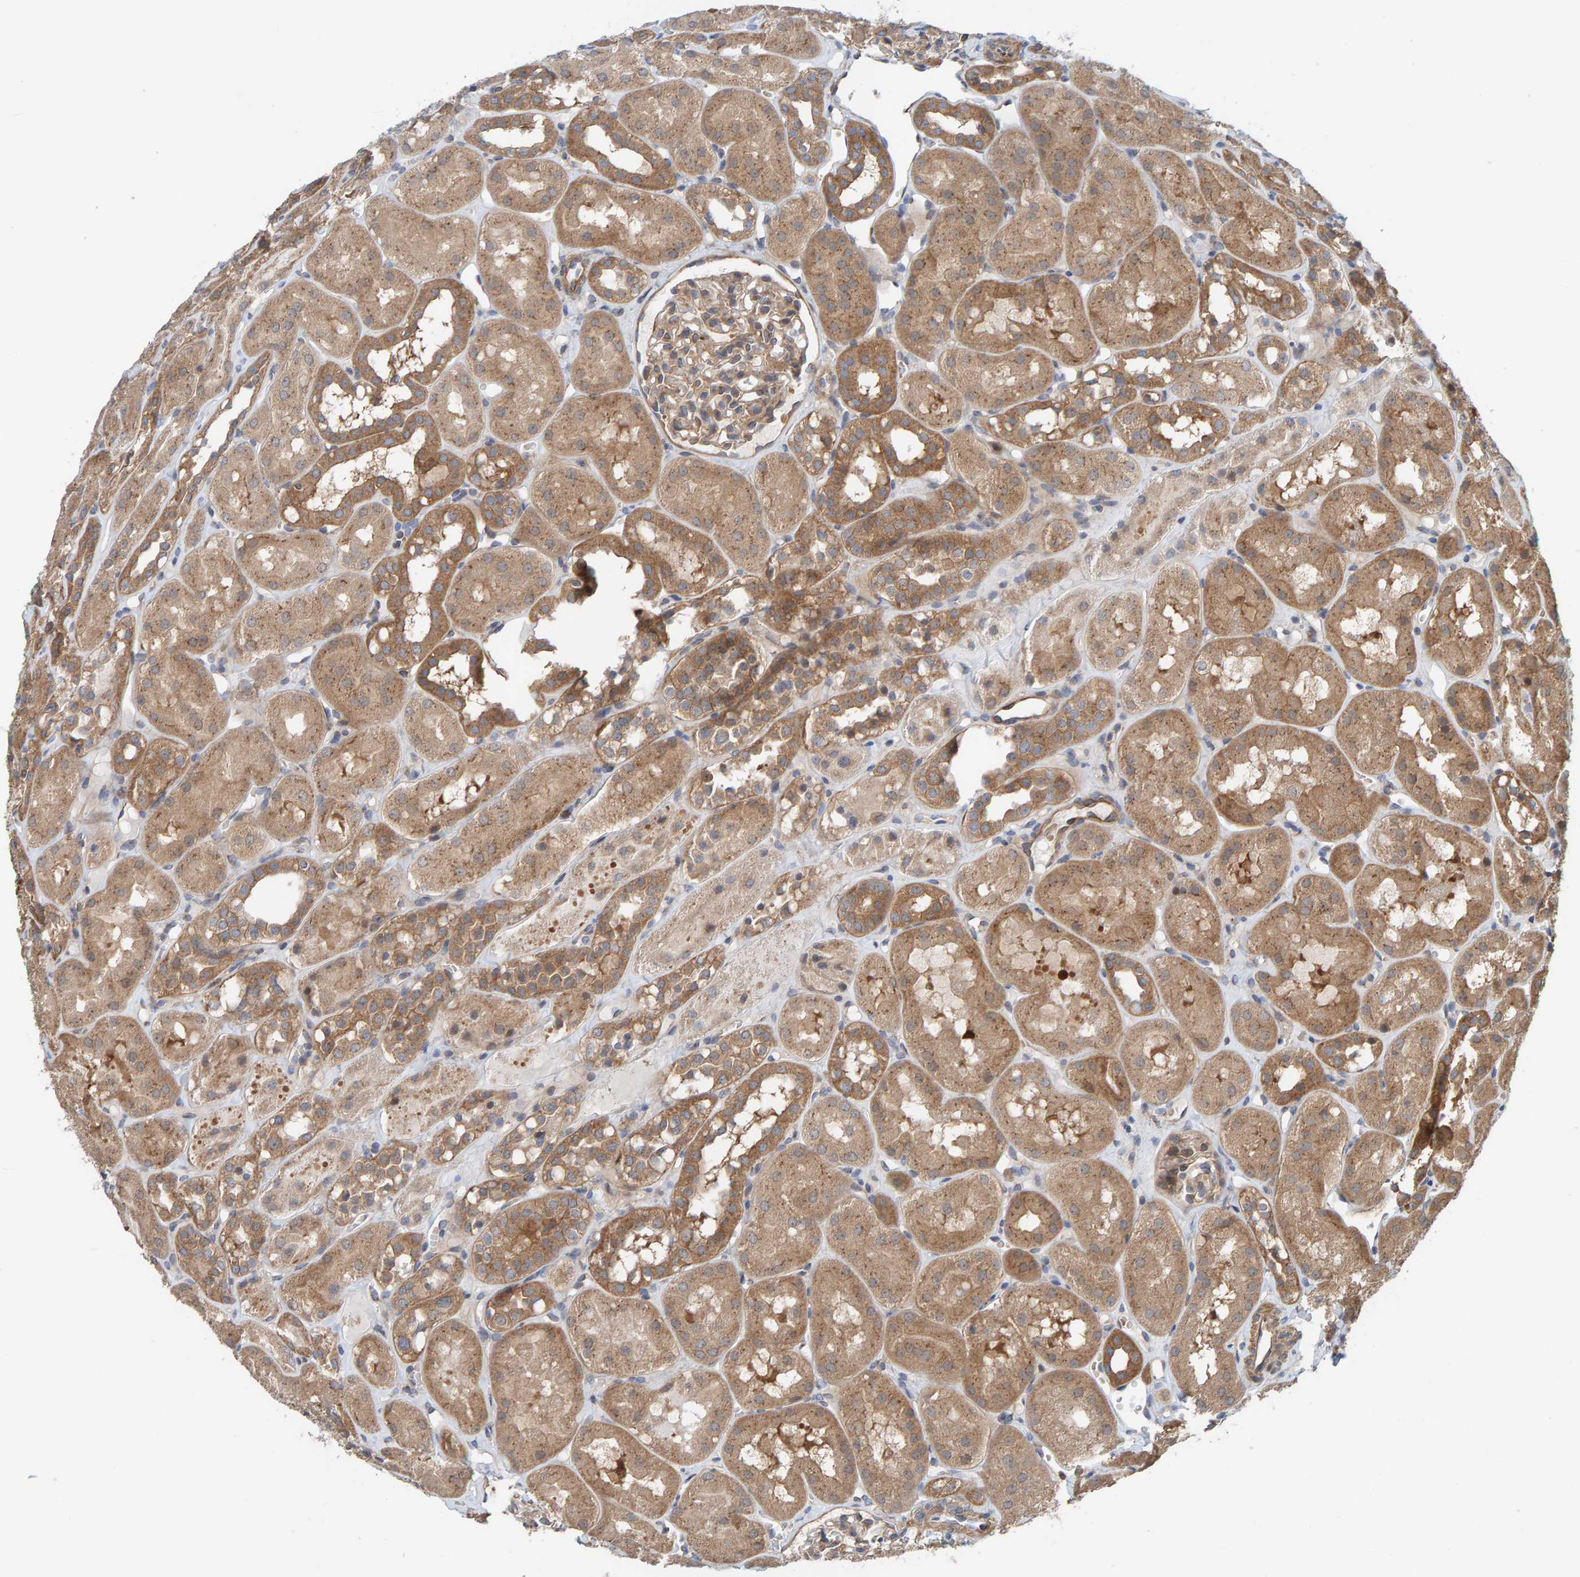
{"staining": {"intensity": "moderate", "quantity": "25%-75%", "location": "cytoplasmic/membranous"}, "tissue": "kidney", "cell_type": "Cells in glomeruli", "image_type": "normal", "snomed": [{"axis": "morphology", "description": "Normal tissue, NOS"}, {"axis": "topography", "description": "Kidney"}], "caption": "Immunohistochemical staining of benign human kidney demonstrates moderate cytoplasmic/membranous protein staining in approximately 25%-75% of cells in glomeruli.", "gene": "UBAP1", "patient": {"sex": "male", "age": 16}}